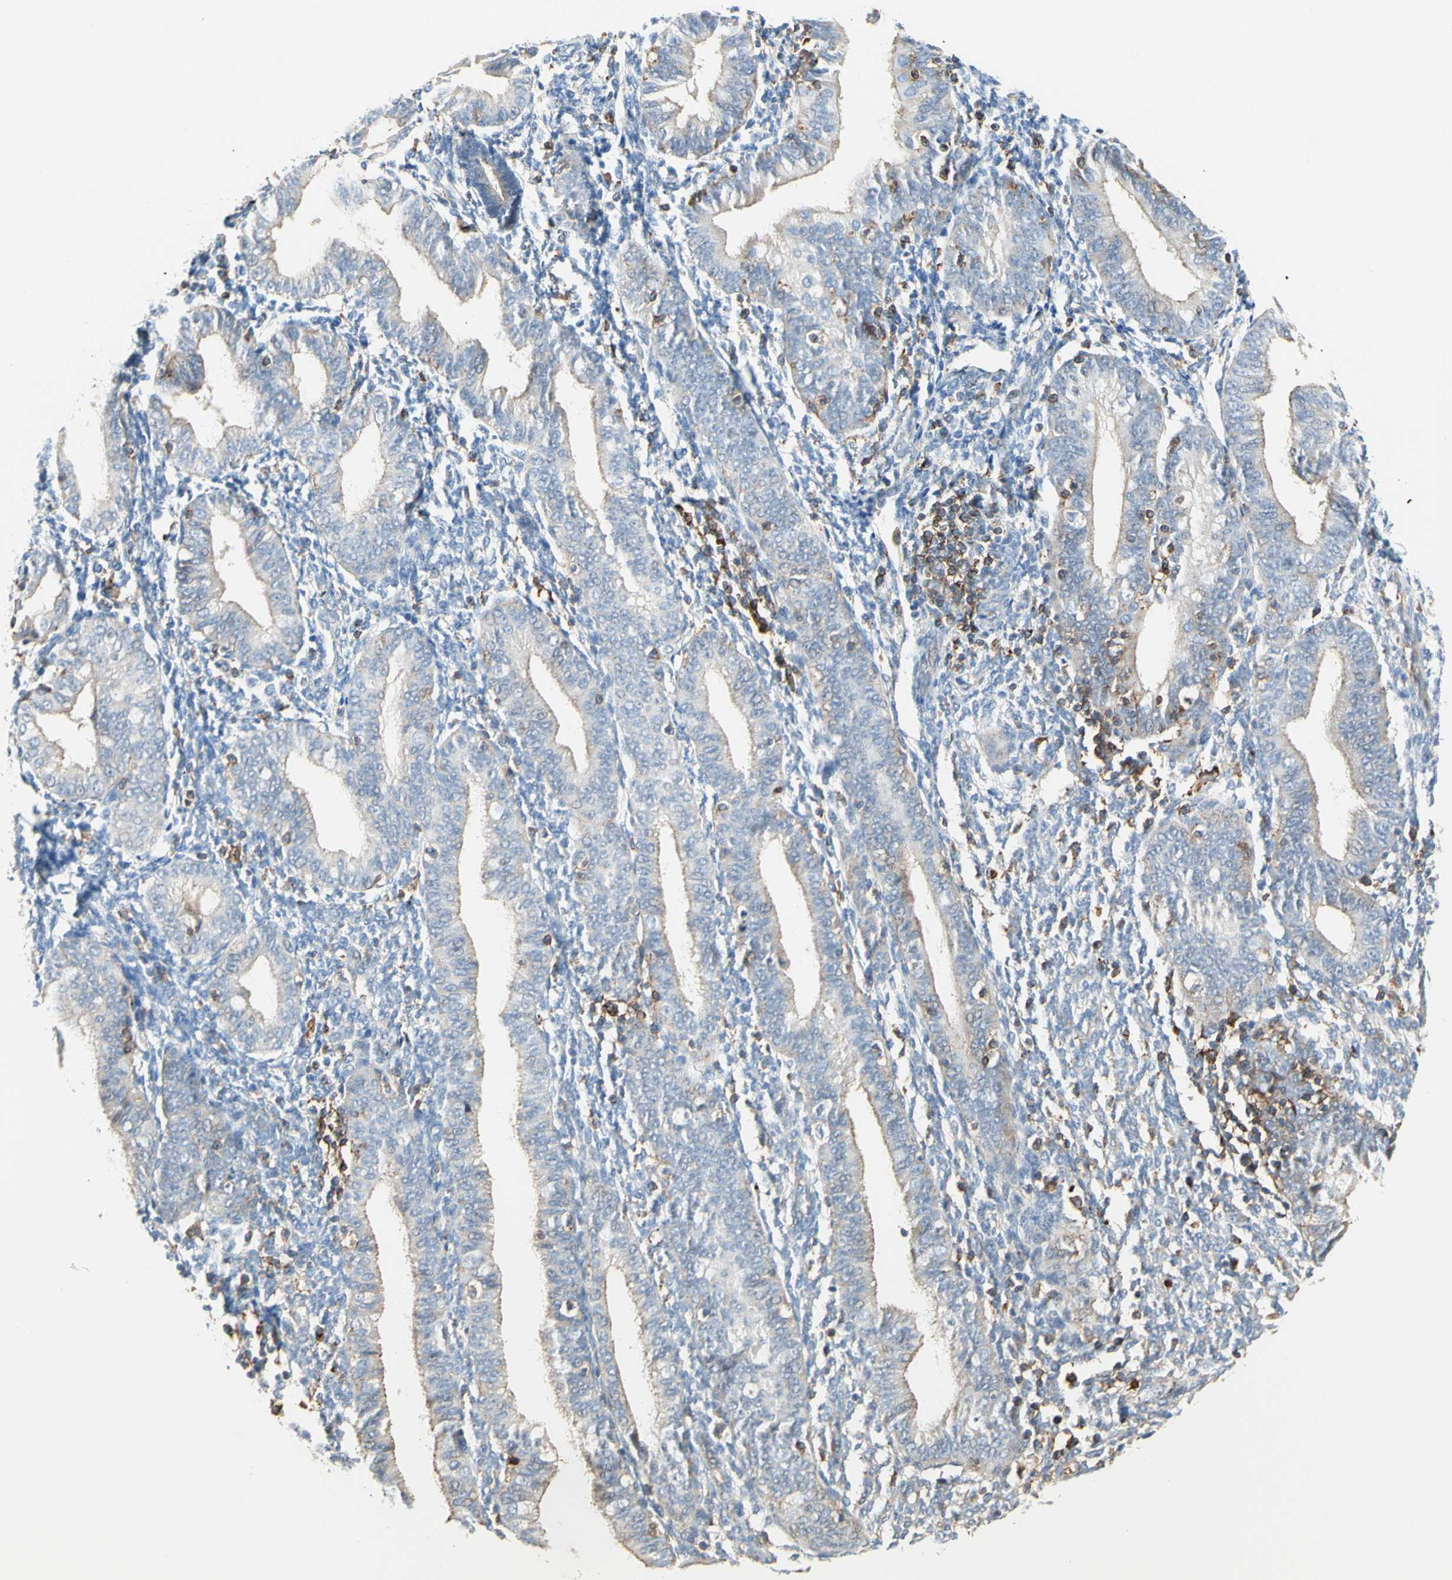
{"staining": {"intensity": "moderate", "quantity": "<25%", "location": "cytoplasmic/membranous"}, "tissue": "endometrium", "cell_type": "Cells in endometrial stroma", "image_type": "normal", "snomed": [{"axis": "morphology", "description": "Normal tissue, NOS"}, {"axis": "topography", "description": "Endometrium"}], "caption": "High-magnification brightfield microscopy of normal endometrium stained with DAB (brown) and counterstained with hematoxylin (blue). cells in endometrial stroma exhibit moderate cytoplasmic/membranous staining is present in approximately<25% of cells. Using DAB (3,3'-diaminobenzidine) (brown) and hematoxylin (blue) stains, captured at high magnification using brightfield microscopy.", "gene": "SEMA4C", "patient": {"sex": "female", "age": 61}}